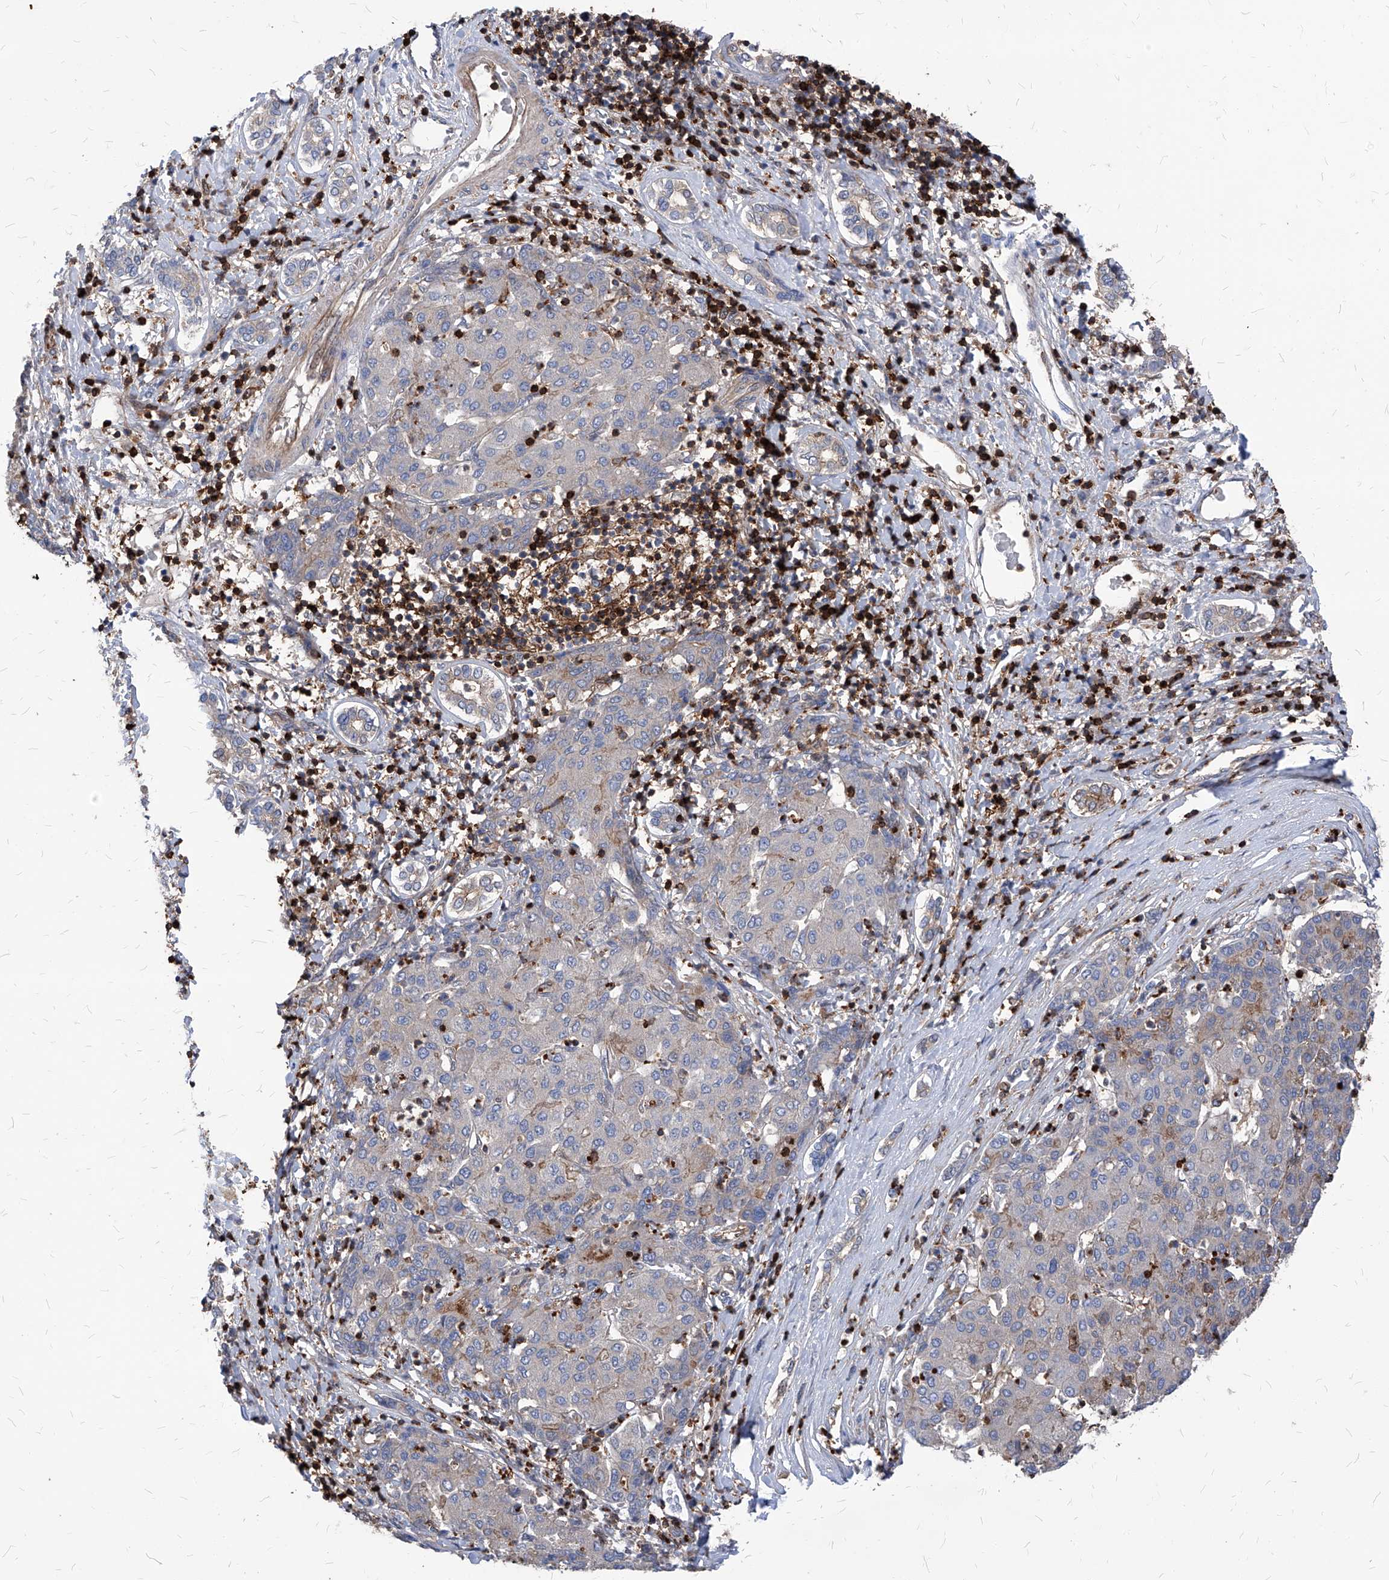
{"staining": {"intensity": "negative", "quantity": "none", "location": "none"}, "tissue": "liver cancer", "cell_type": "Tumor cells", "image_type": "cancer", "snomed": [{"axis": "morphology", "description": "Carcinoma, Hepatocellular, NOS"}, {"axis": "topography", "description": "Liver"}], "caption": "Immunohistochemistry of hepatocellular carcinoma (liver) displays no positivity in tumor cells. (IHC, brightfield microscopy, high magnification).", "gene": "ABRACL", "patient": {"sex": "male", "age": 65}}